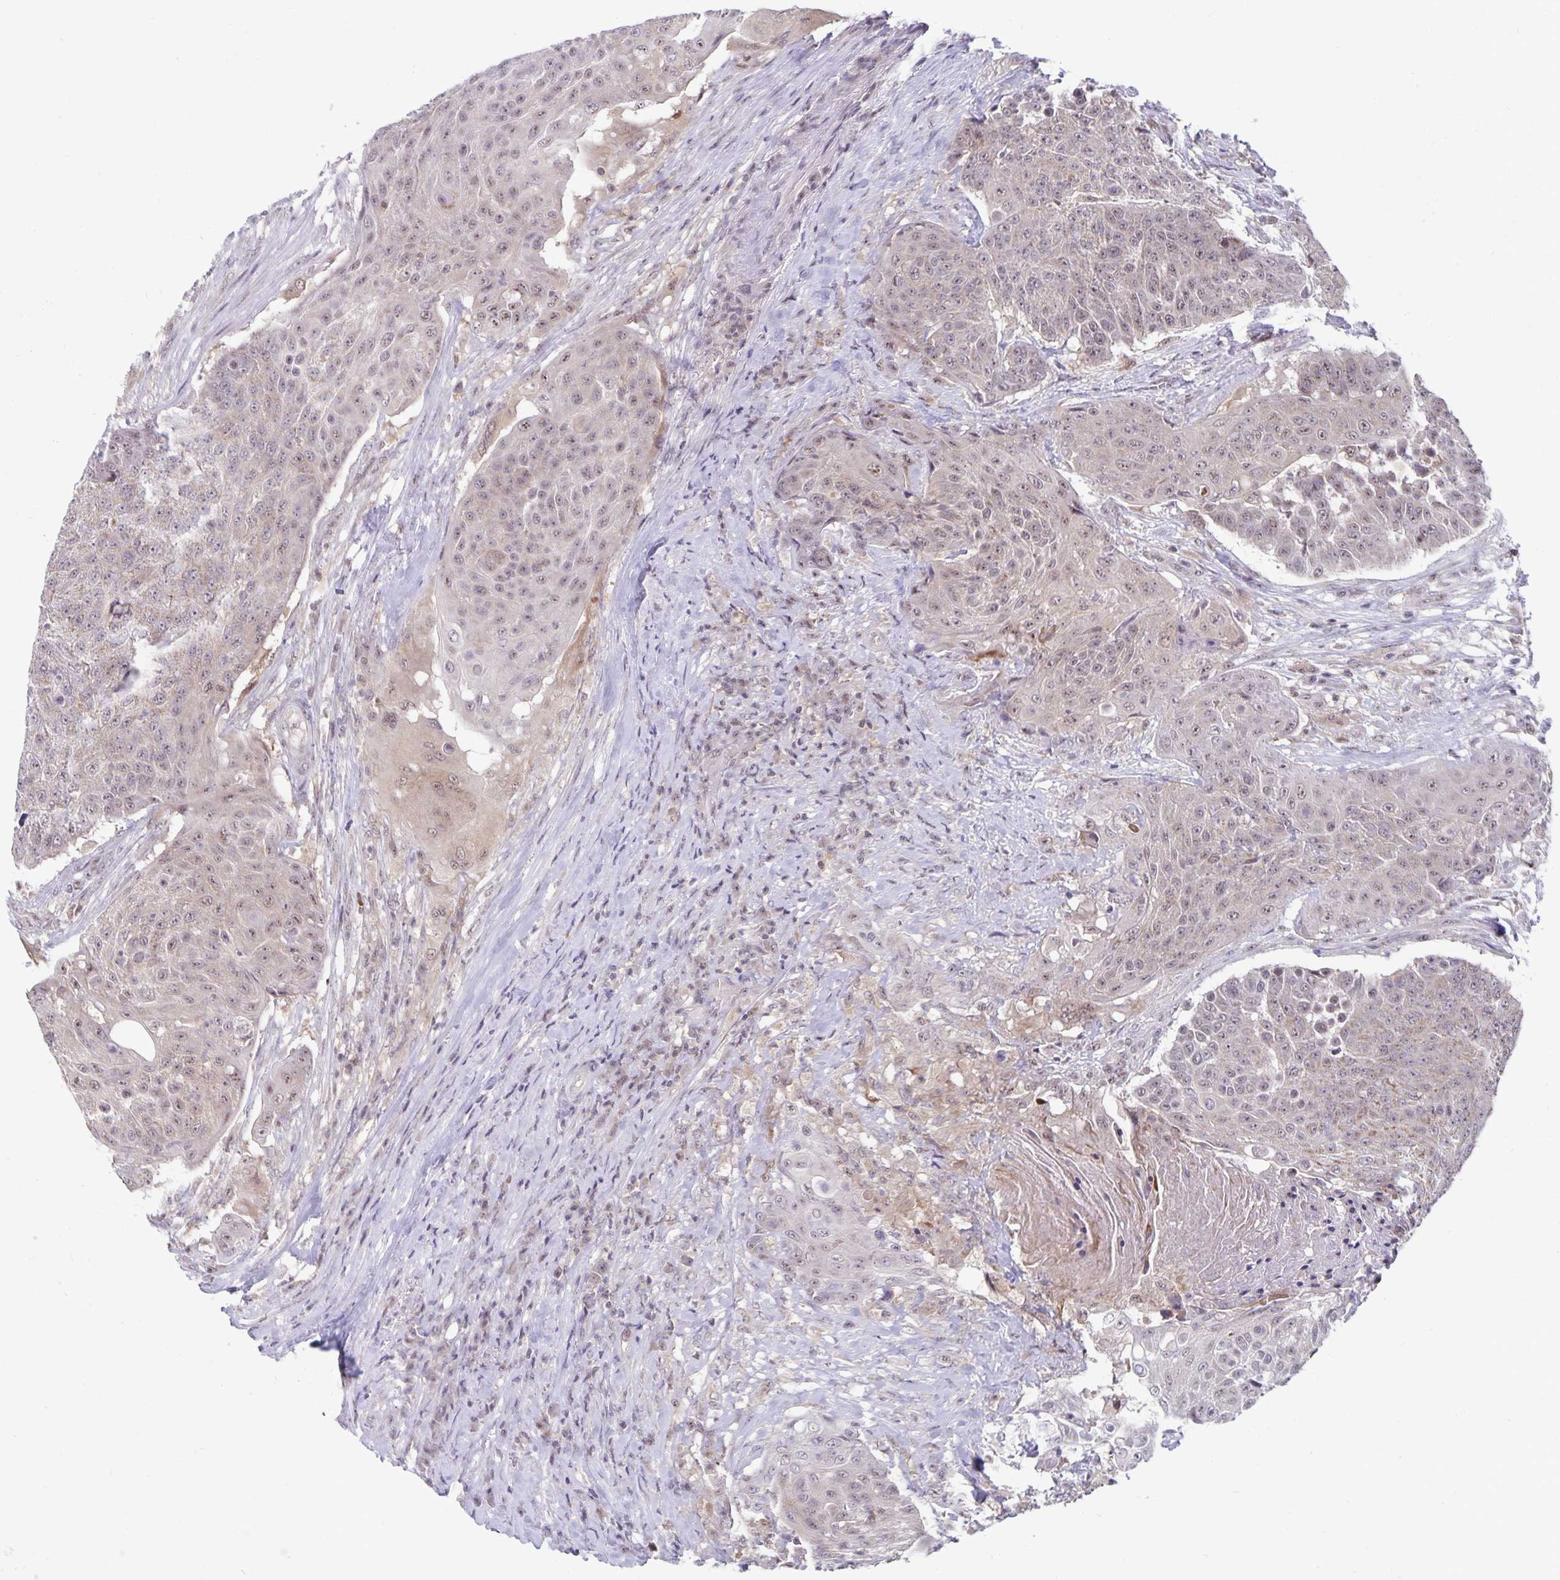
{"staining": {"intensity": "weak", "quantity": ">75%", "location": "nuclear"}, "tissue": "urothelial cancer", "cell_type": "Tumor cells", "image_type": "cancer", "snomed": [{"axis": "morphology", "description": "Urothelial carcinoma, High grade"}, {"axis": "topography", "description": "Urinary bladder"}], "caption": "Tumor cells demonstrate low levels of weak nuclear positivity in about >75% of cells in urothelial cancer.", "gene": "EXOC6B", "patient": {"sex": "female", "age": 63}}